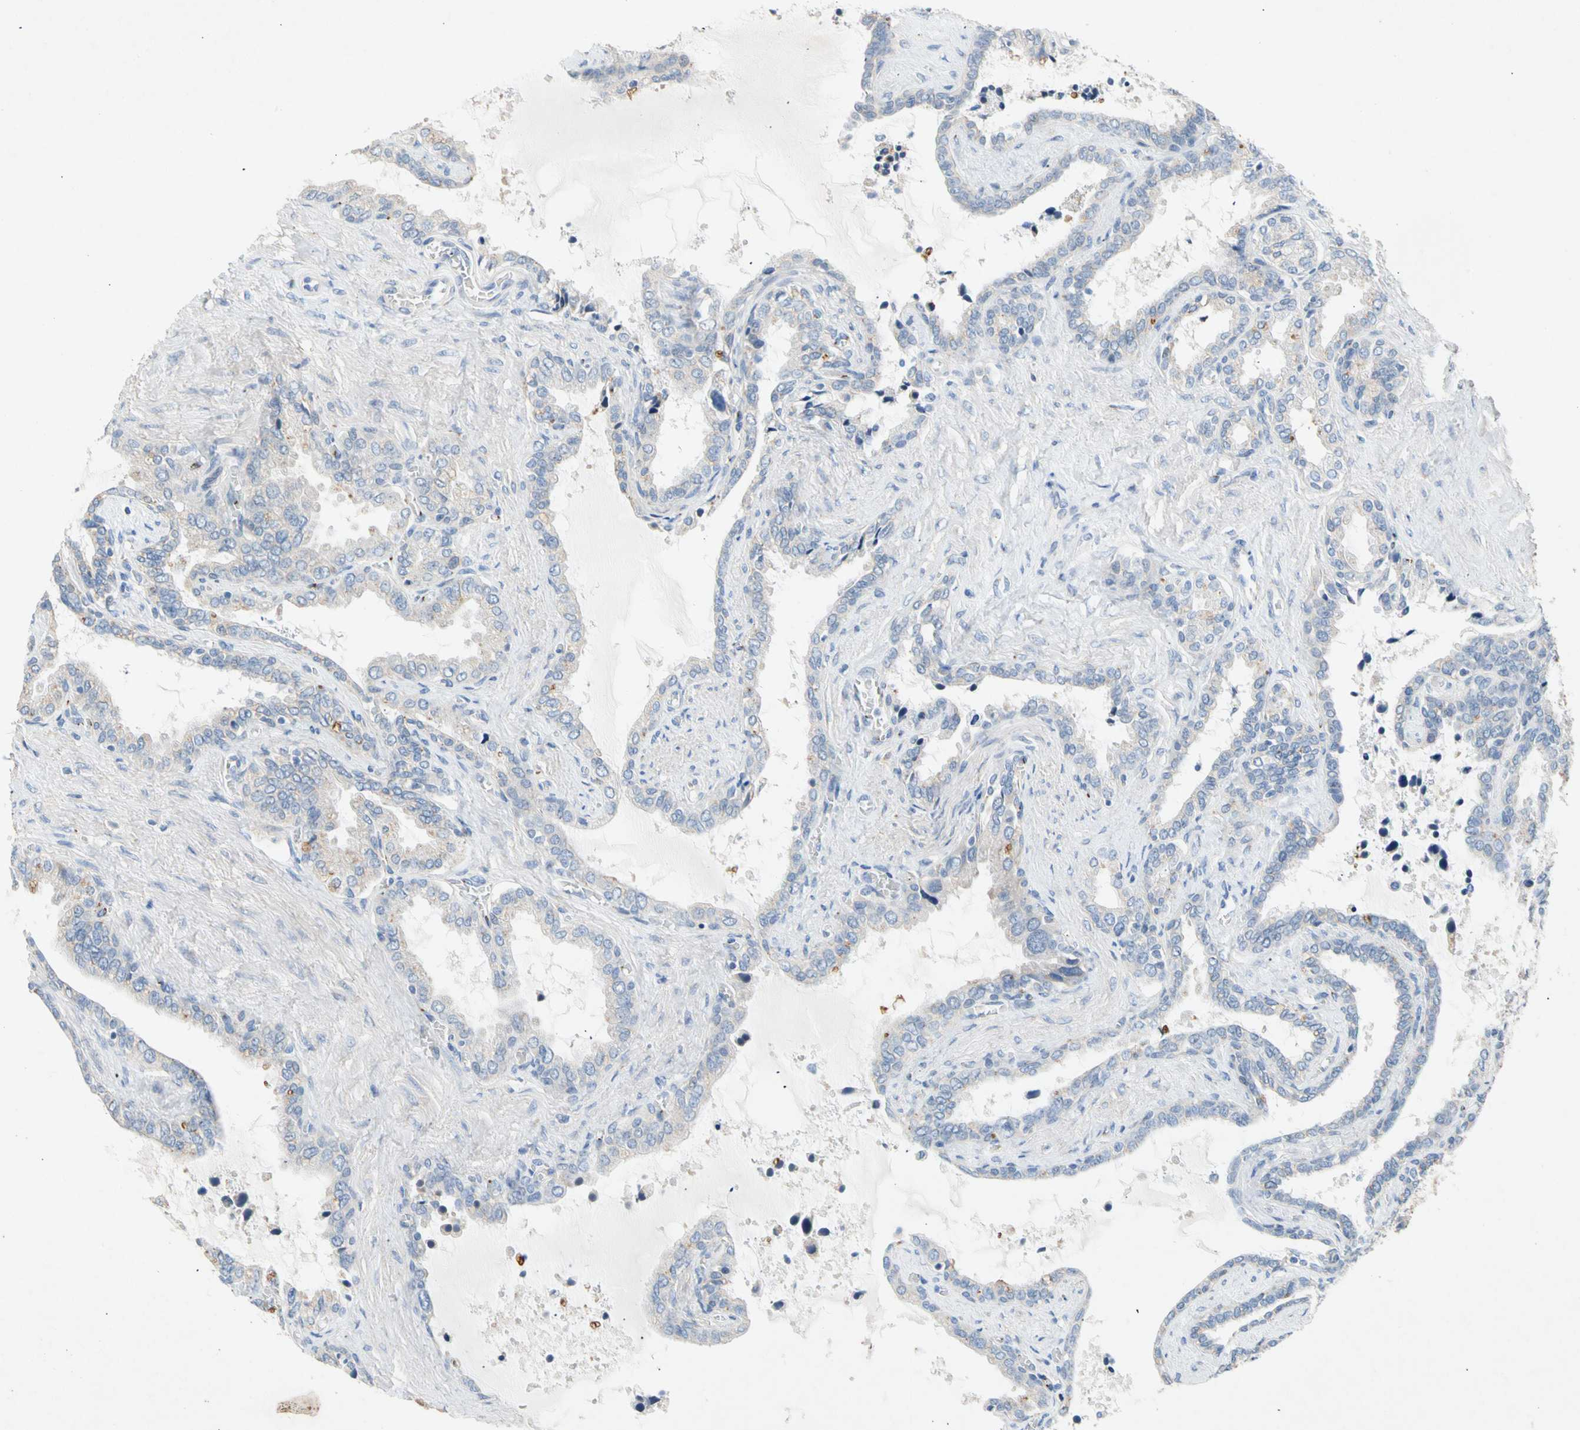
{"staining": {"intensity": "strong", "quantity": "<25%", "location": "cytoplasmic/membranous"}, "tissue": "seminal vesicle", "cell_type": "Glandular cells", "image_type": "normal", "snomed": [{"axis": "morphology", "description": "Normal tissue, NOS"}, {"axis": "topography", "description": "Seminal veicle"}], "caption": "Immunohistochemical staining of normal human seminal vesicle shows <25% levels of strong cytoplasmic/membranous protein positivity in about <25% of glandular cells.", "gene": "GASK1B", "patient": {"sex": "male", "age": 46}}